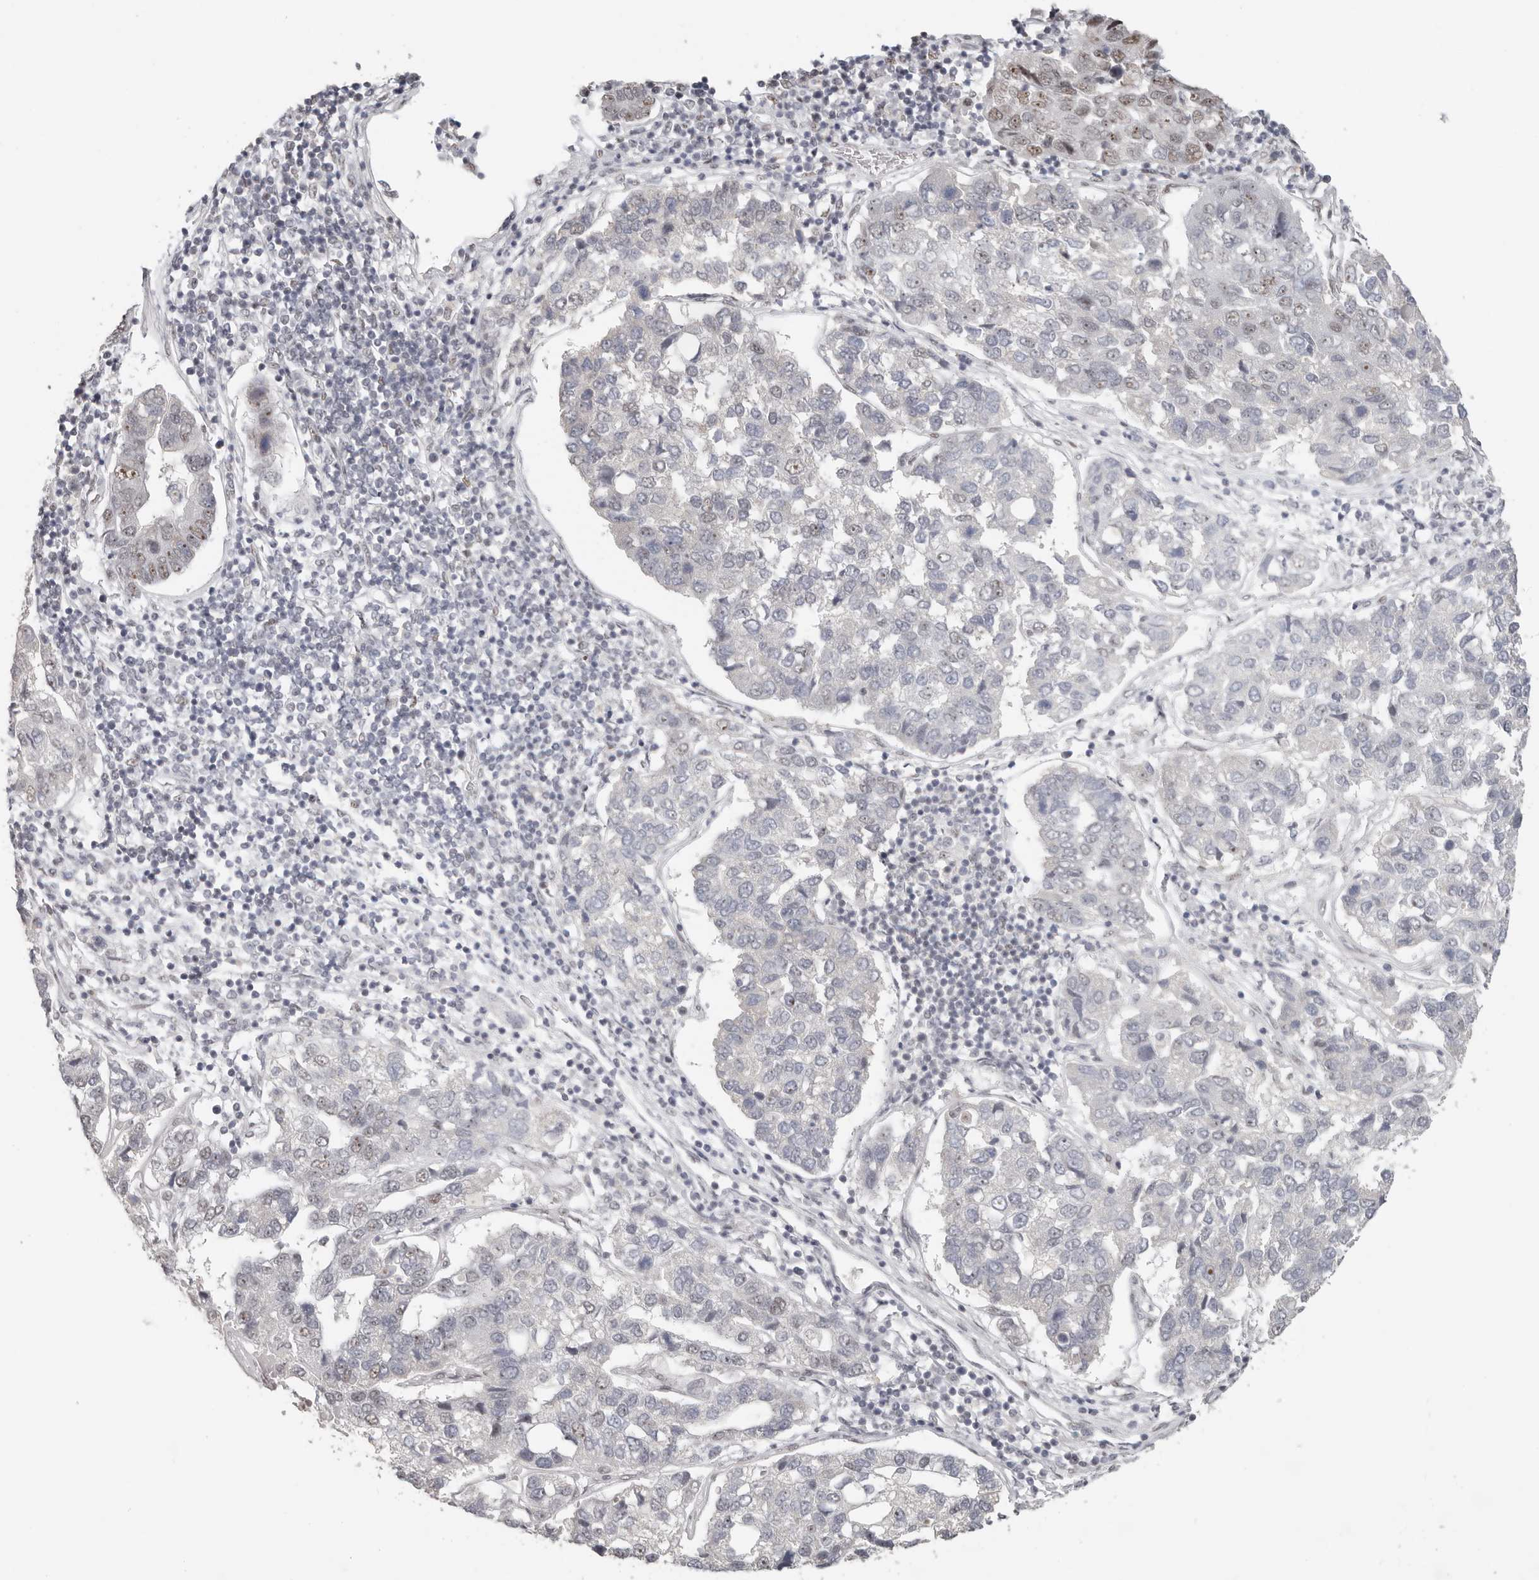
{"staining": {"intensity": "negative", "quantity": "none", "location": "none"}, "tissue": "pancreatic cancer", "cell_type": "Tumor cells", "image_type": "cancer", "snomed": [{"axis": "morphology", "description": "Adenocarcinoma, NOS"}, {"axis": "topography", "description": "Pancreas"}], "caption": "There is no significant positivity in tumor cells of pancreatic cancer. Nuclei are stained in blue.", "gene": "LARP7", "patient": {"sex": "female", "age": 61}}